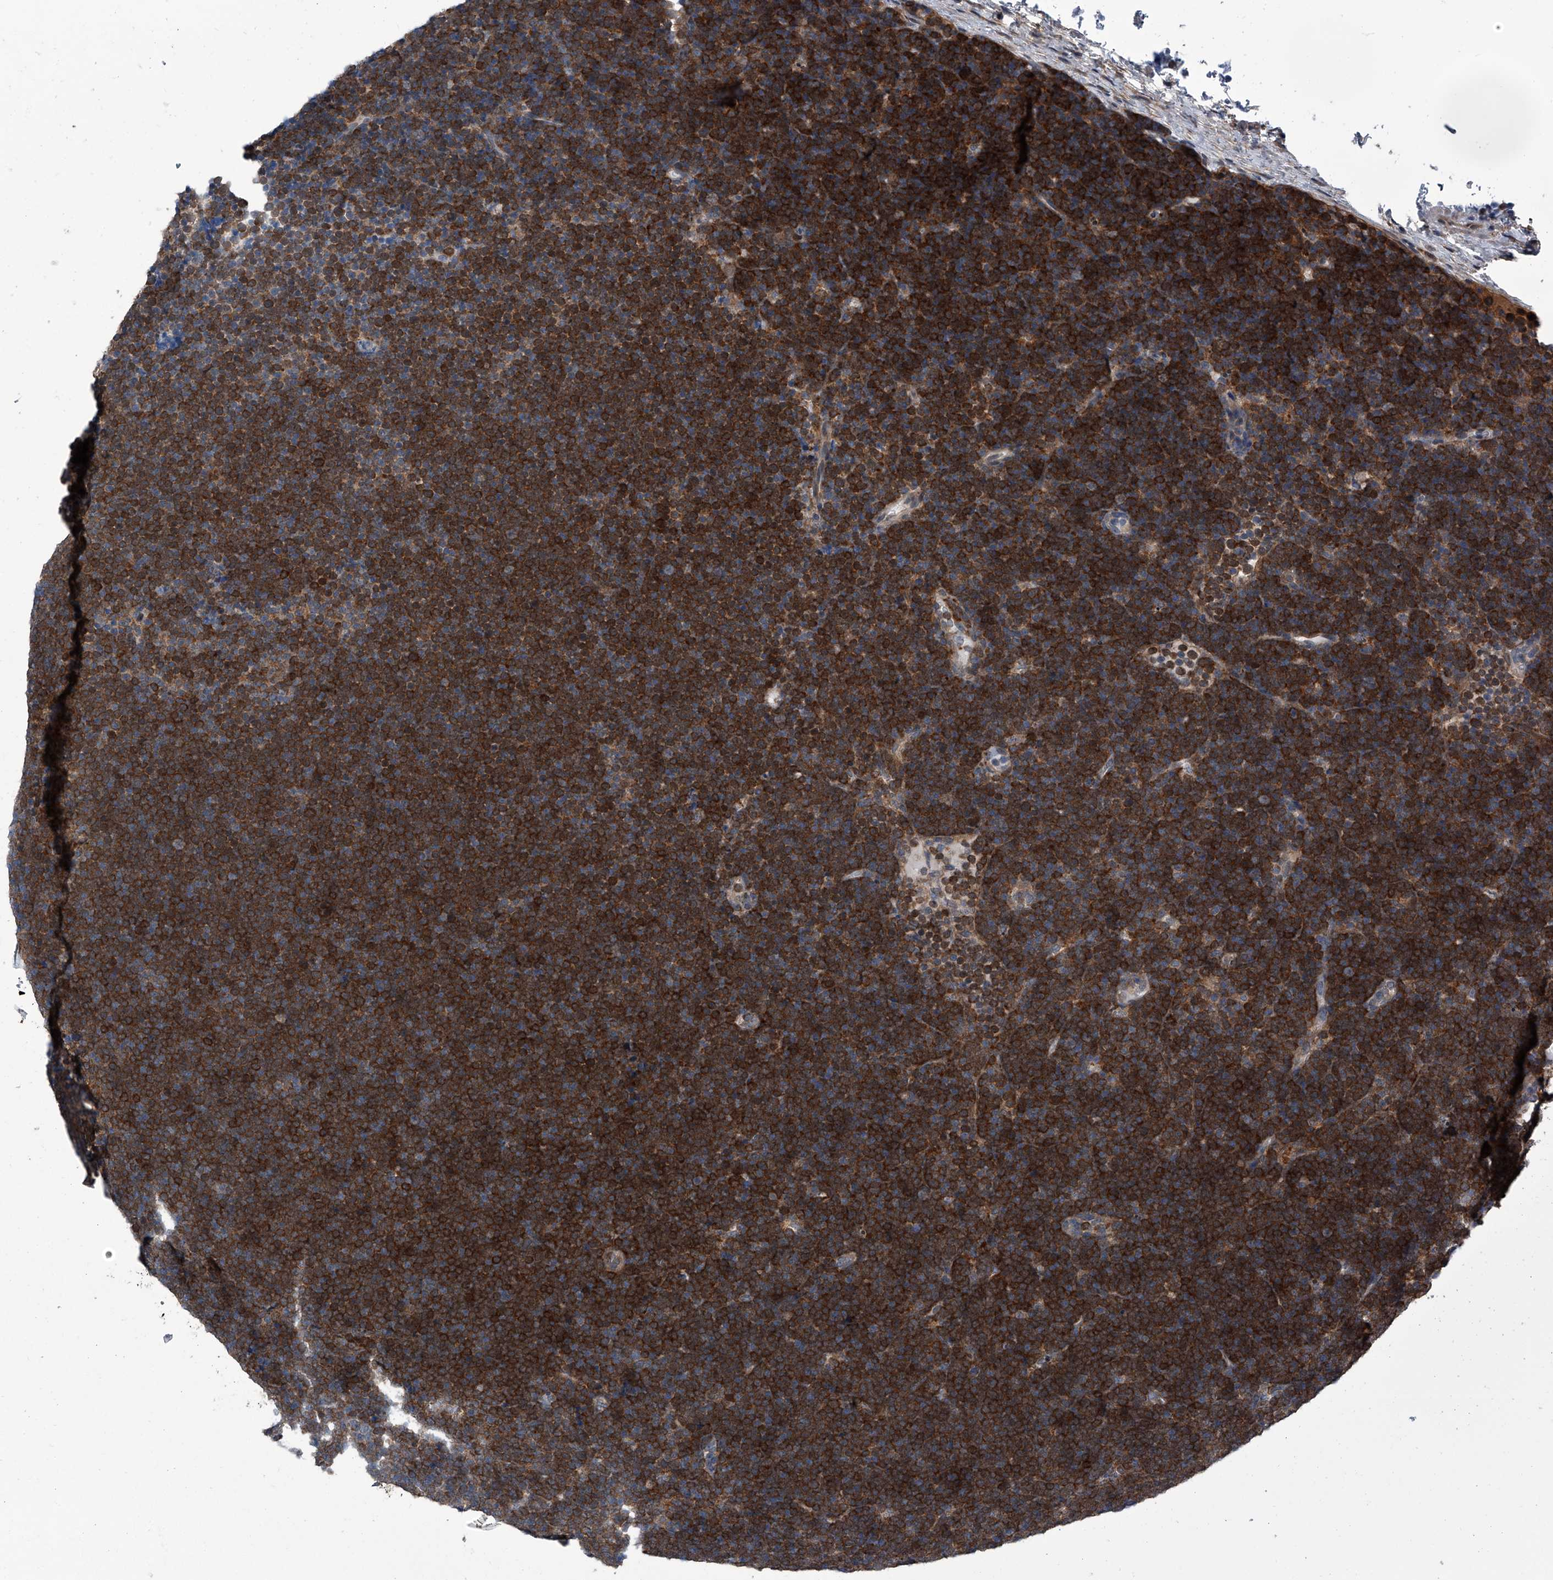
{"staining": {"intensity": "strong", "quantity": ">75%", "location": "cytoplasmic/membranous"}, "tissue": "lymphoma", "cell_type": "Tumor cells", "image_type": "cancer", "snomed": [{"axis": "morphology", "description": "Malignant lymphoma, non-Hodgkin's type, High grade"}, {"axis": "topography", "description": "Lymph node"}], "caption": "An IHC histopathology image of neoplastic tissue is shown. Protein staining in brown labels strong cytoplasmic/membranous positivity in lymphoma within tumor cells.", "gene": "PPP2R5D", "patient": {"sex": "male", "age": 13}}